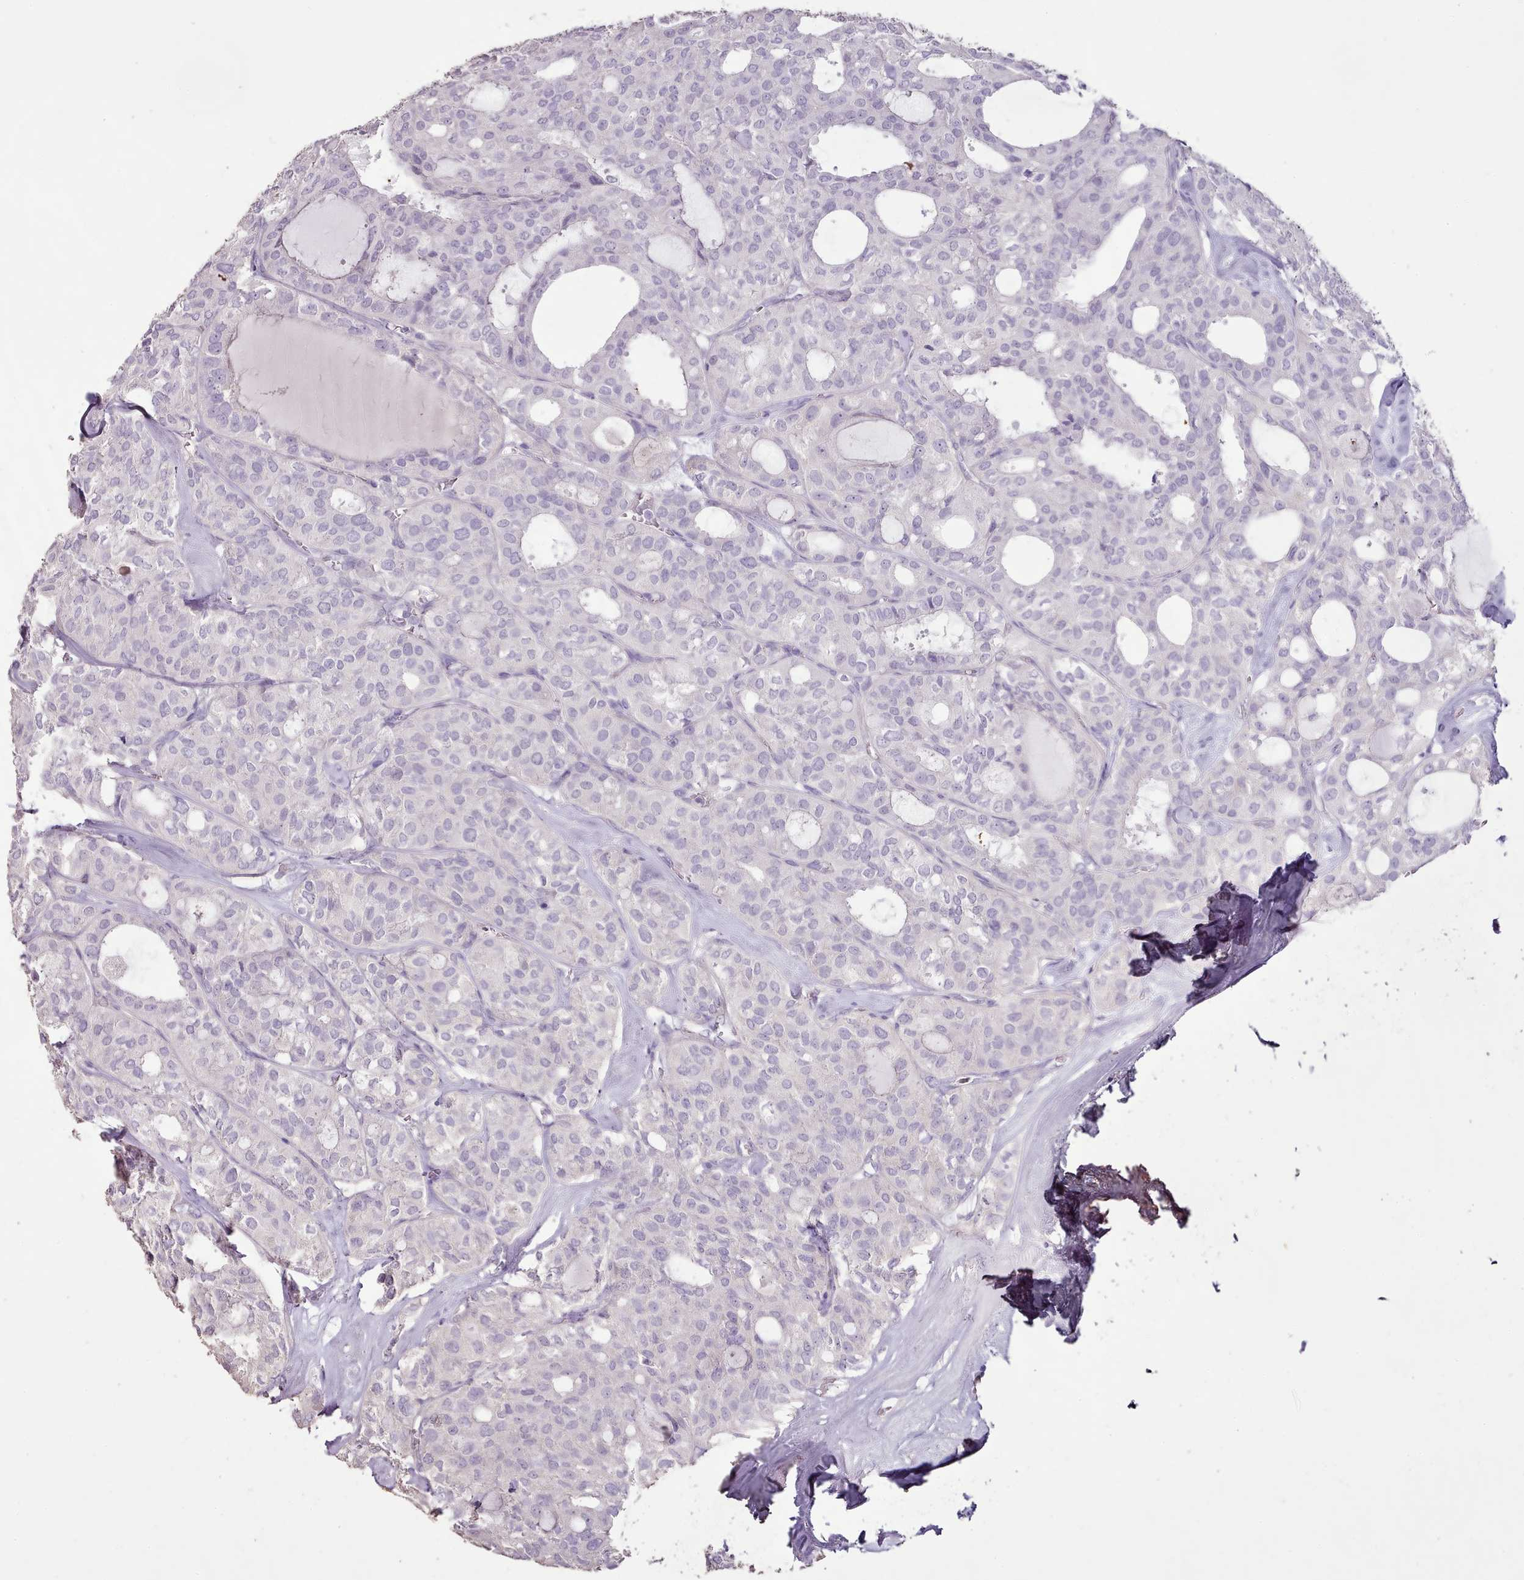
{"staining": {"intensity": "negative", "quantity": "none", "location": "none"}, "tissue": "thyroid cancer", "cell_type": "Tumor cells", "image_type": "cancer", "snomed": [{"axis": "morphology", "description": "Follicular adenoma carcinoma, NOS"}, {"axis": "topography", "description": "Thyroid gland"}], "caption": "This photomicrograph is of follicular adenoma carcinoma (thyroid) stained with immunohistochemistry (IHC) to label a protein in brown with the nuclei are counter-stained blue. There is no expression in tumor cells.", "gene": "BLOC1S2", "patient": {"sex": "male", "age": 75}}